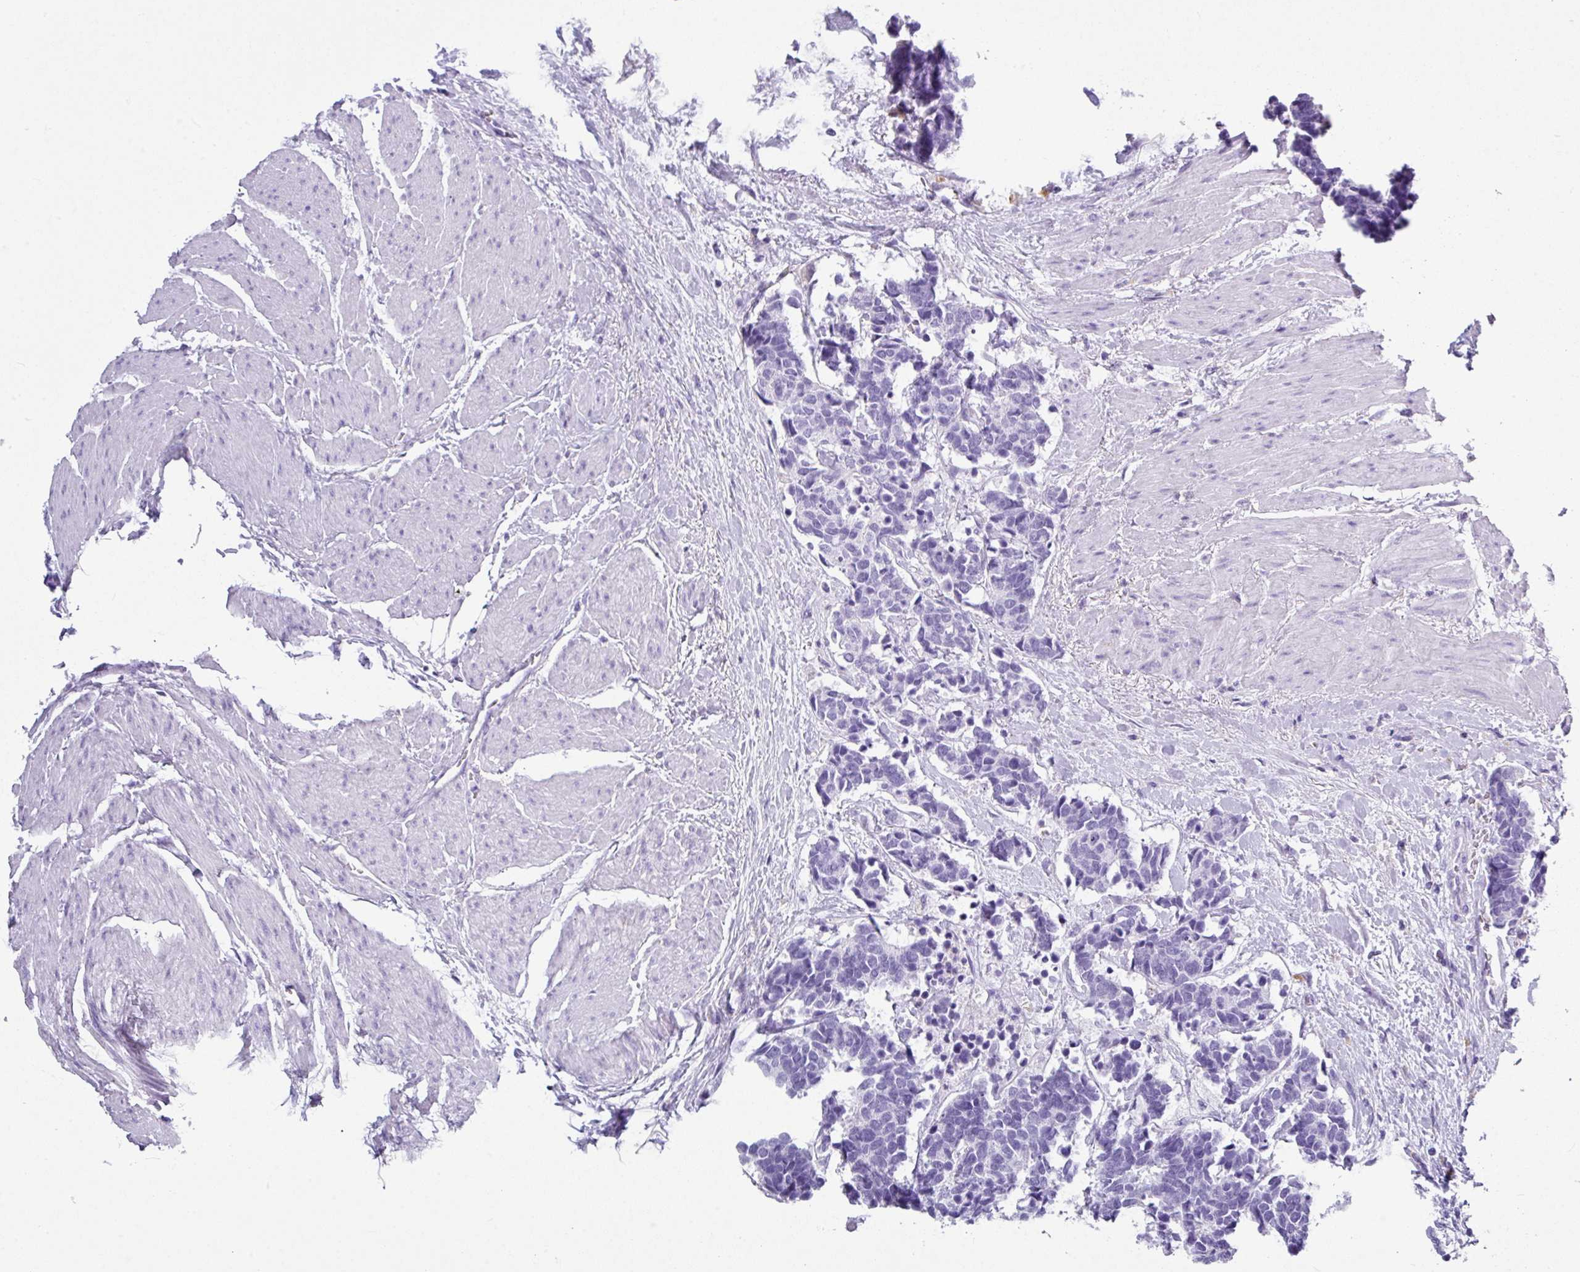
{"staining": {"intensity": "negative", "quantity": "none", "location": "none"}, "tissue": "carcinoid", "cell_type": "Tumor cells", "image_type": "cancer", "snomed": [{"axis": "morphology", "description": "Carcinoma, NOS"}, {"axis": "morphology", "description": "Carcinoid, malignant, NOS"}, {"axis": "topography", "description": "Urinary bladder"}], "caption": "Carcinoma stained for a protein using immunohistochemistry (IHC) displays no expression tumor cells.", "gene": "ZNF568", "patient": {"sex": "male", "age": 57}}